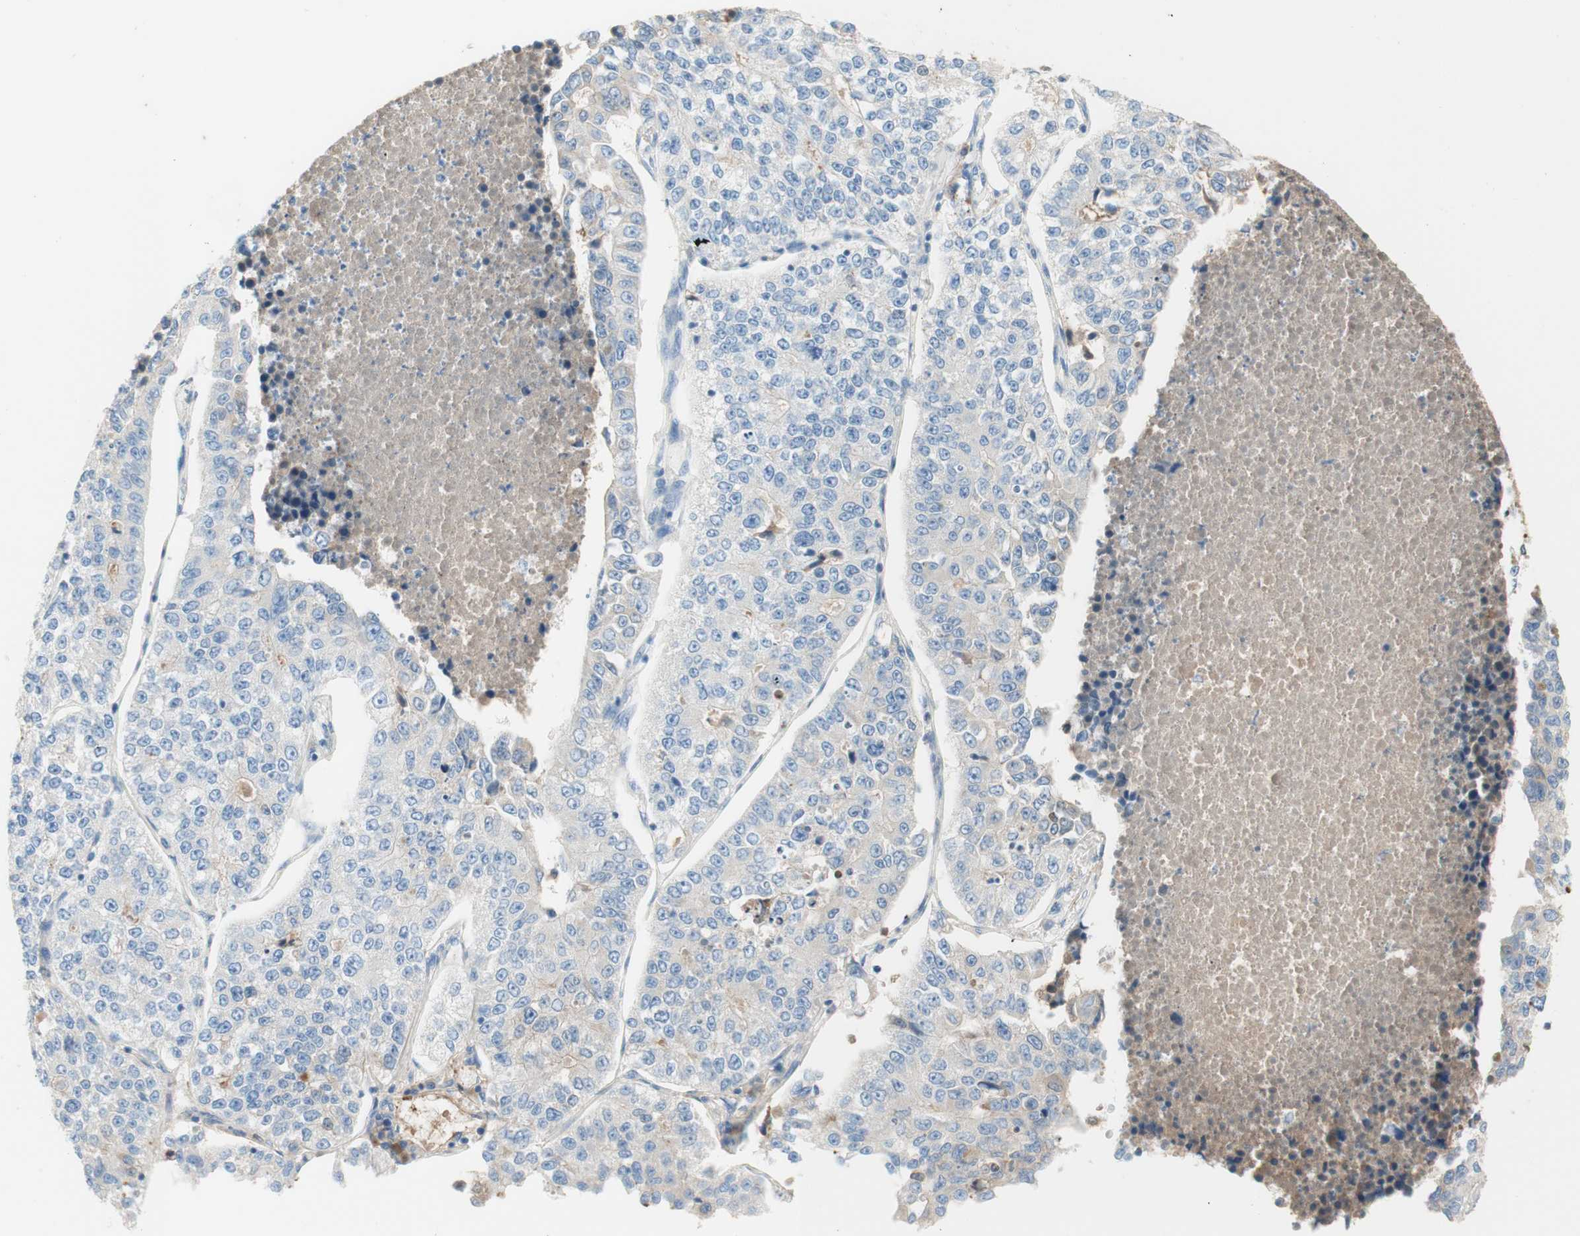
{"staining": {"intensity": "negative", "quantity": "none", "location": "none"}, "tissue": "lung cancer", "cell_type": "Tumor cells", "image_type": "cancer", "snomed": [{"axis": "morphology", "description": "Adenocarcinoma, NOS"}, {"axis": "topography", "description": "Lung"}], "caption": "Immunohistochemistry (IHC) image of neoplastic tissue: lung cancer stained with DAB displays no significant protein positivity in tumor cells.", "gene": "KNG1", "patient": {"sex": "male", "age": 49}}